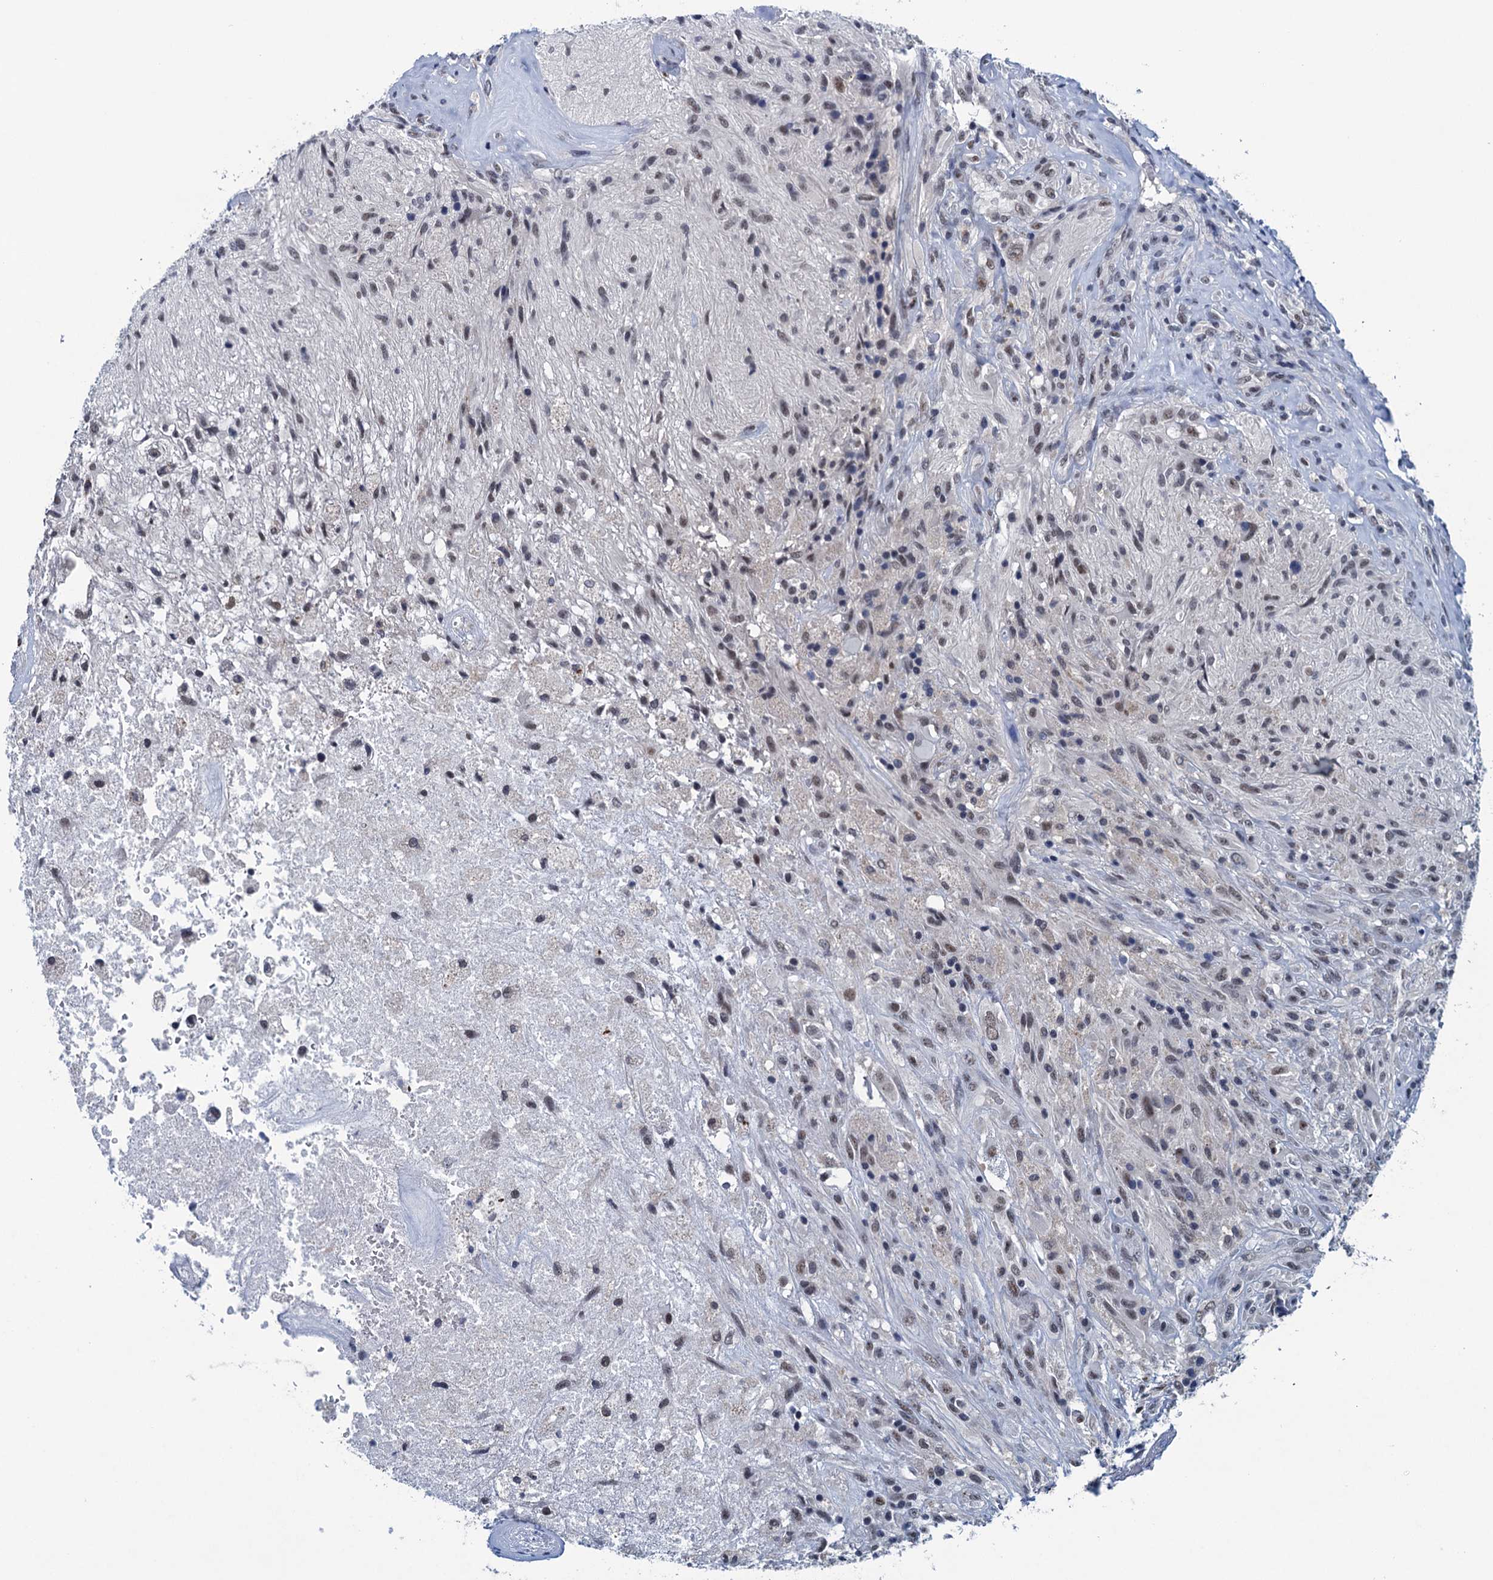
{"staining": {"intensity": "weak", "quantity": "<25%", "location": "nuclear"}, "tissue": "glioma", "cell_type": "Tumor cells", "image_type": "cancer", "snomed": [{"axis": "morphology", "description": "Glioma, malignant, High grade"}, {"axis": "topography", "description": "Brain"}], "caption": "This is a histopathology image of immunohistochemistry (IHC) staining of glioma, which shows no expression in tumor cells. Brightfield microscopy of immunohistochemistry stained with DAB (3,3'-diaminobenzidine) (brown) and hematoxylin (blue), captured at high magnification.", "gene": "FNBP4", "patient": {"sex": "male", "age": 56}}